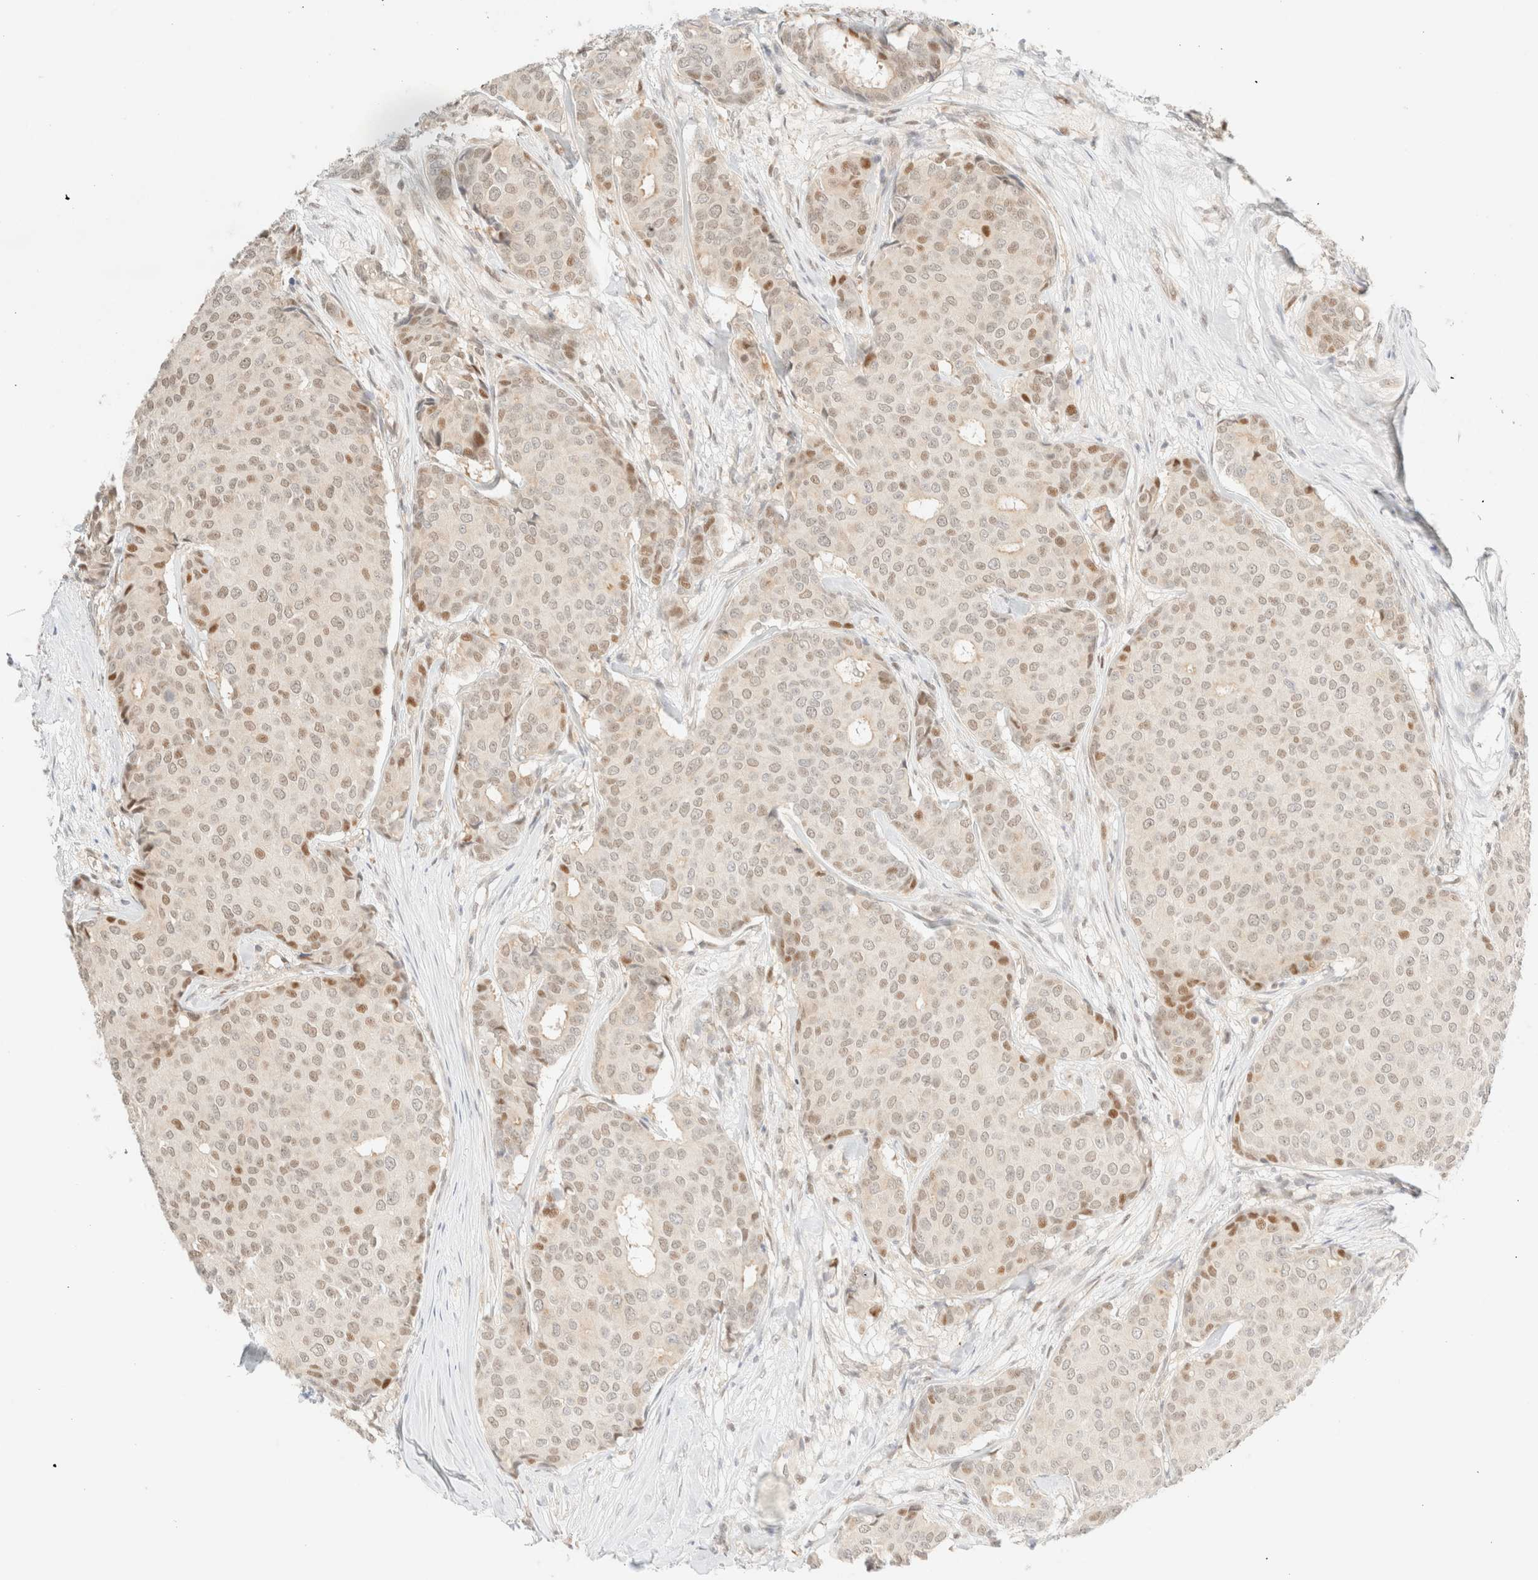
{"staining": {"intensity": "moderate", "quantity": "<25%", "location": "nuclear"}, "tissue": "breast cancer", "cell_type": "Tumor cells", "image_type": "cancer", "snomed": [{"axis": "morphology", "description": "Duct carcinoma"}, {"axis": "topography", "description": "Breast"}], "caption": "Breast cancer (intraductal carcinoma) tissue displays moderate nuclear staining in approximately <25% of tumor cells, visualized by immunohistochemistry.", "gene": "TSR1", "patient": {"sex": "female", "age": 75}}